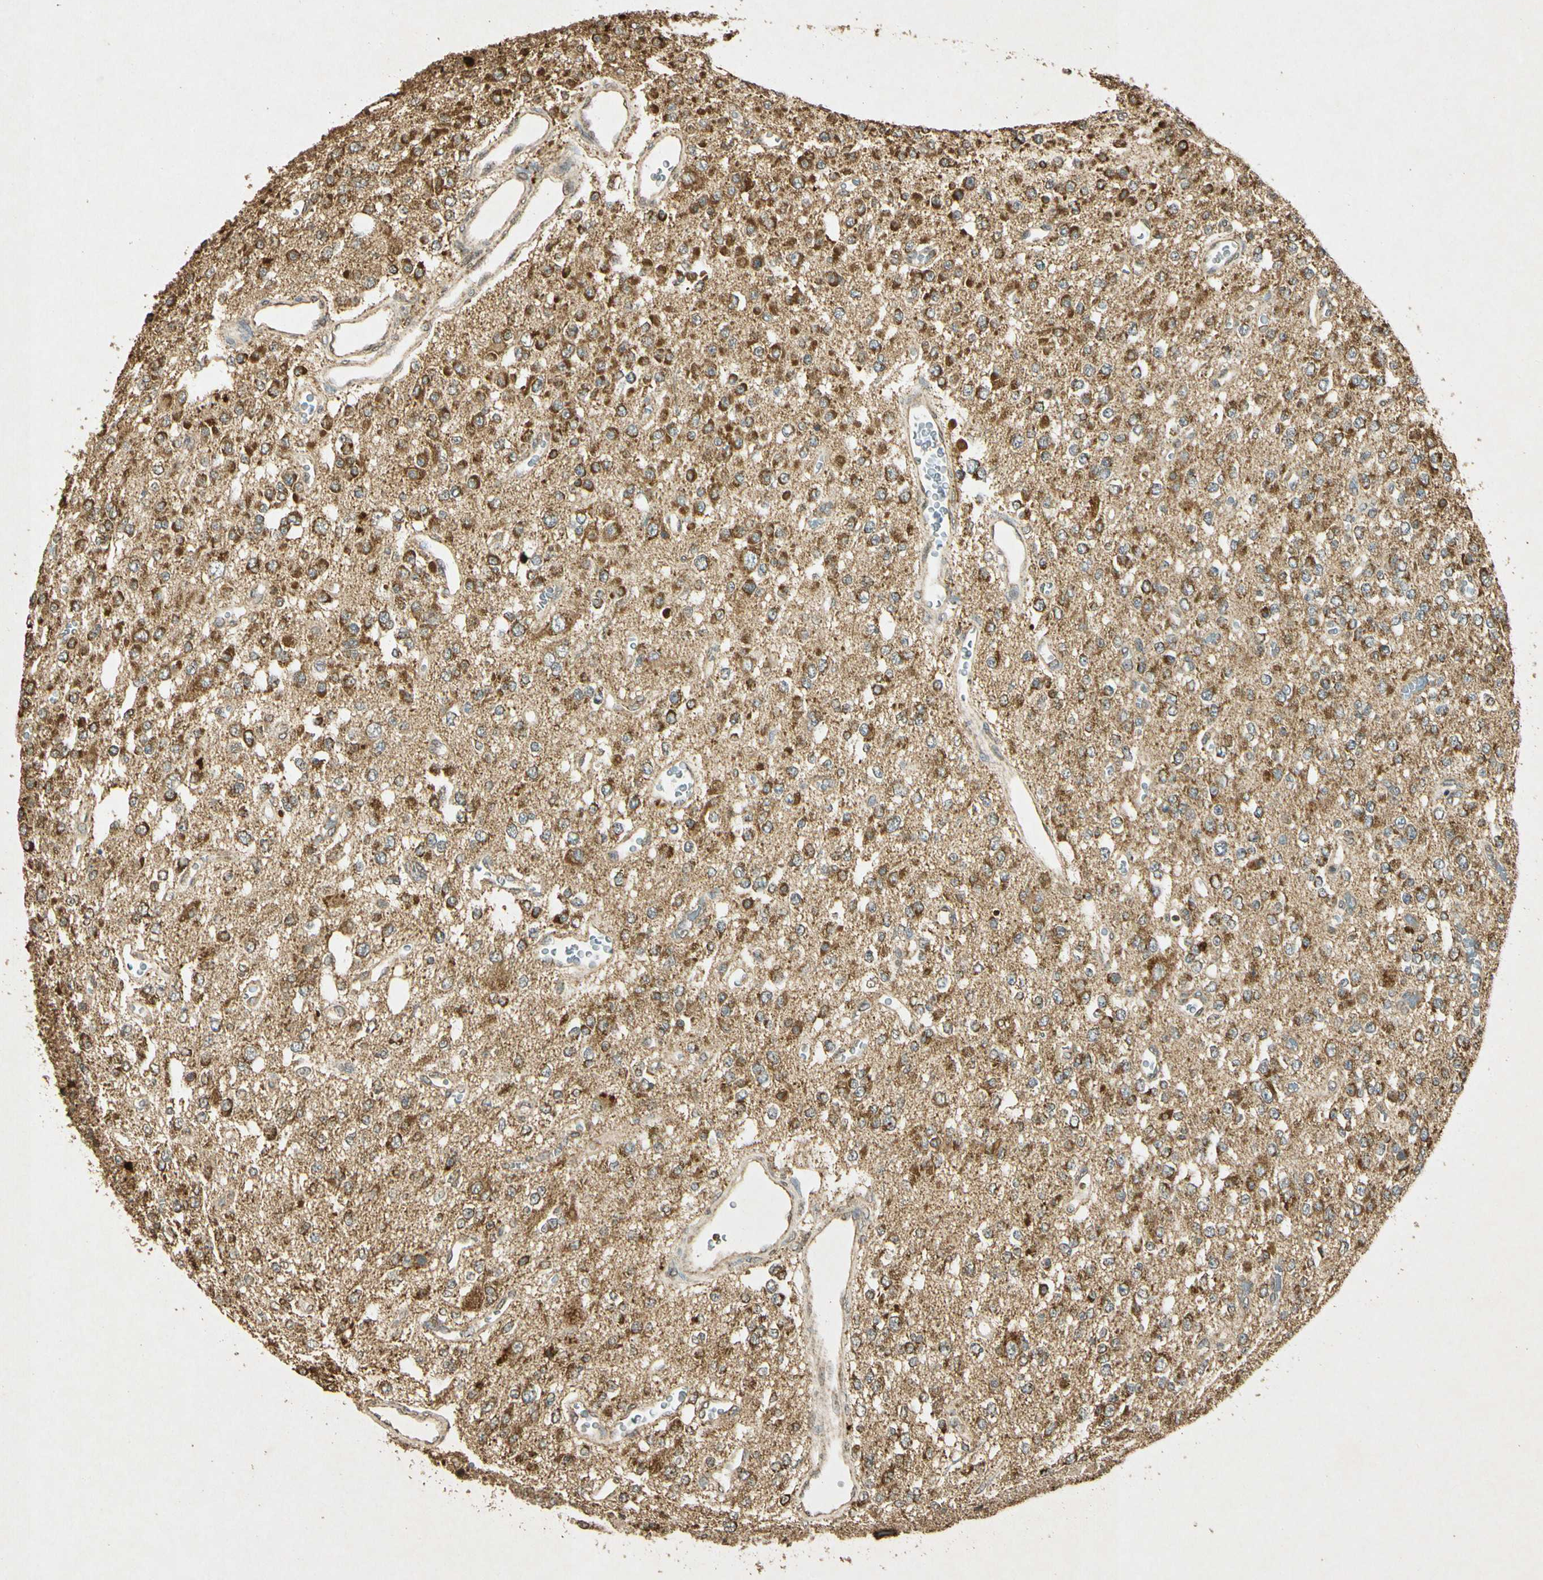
{"staining": {"intensity": "strong", "quantity": "25%-75%", "location": "cytoplasmic/membranous"}, "tissue": "glioma", "cell_type": "Tumor cells", "image_type": "cancer", "snomed": [{"axis": "morphology", "description": "Glioma, malignant, Low grade"}, {"axis": "topography", "description": "Brain"}], "caption": "Protein analysis of low-grade glioma (malignant) tissue reveals strong cytoplasmic/membranous staining in about 25%-75% of tumor cells. (DAB = brown stain, brightfield microscopy at high magnification).", "gene": "PRDX3", "patient": {"sex": "male", "age": 38}}